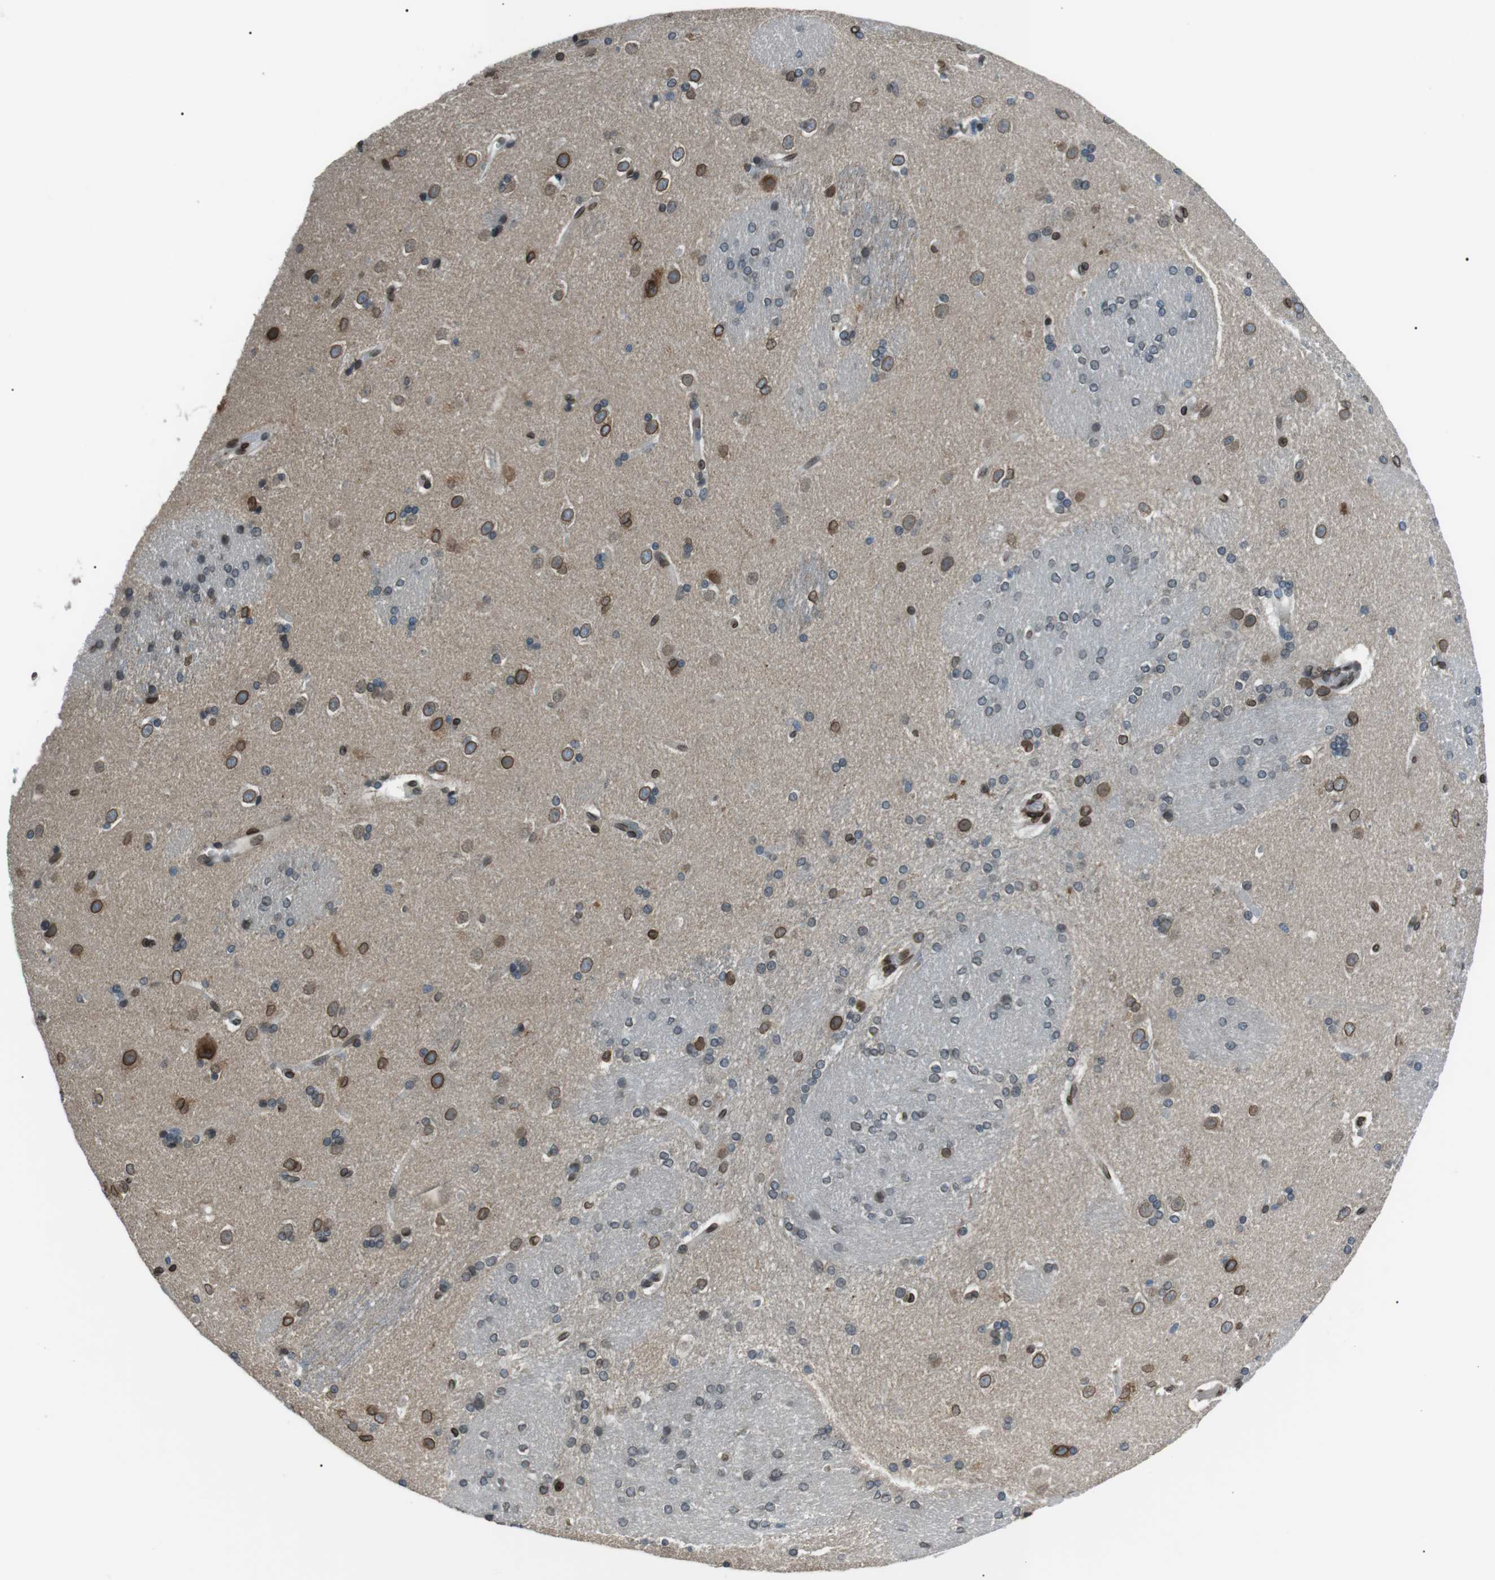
{"staining": {"intensity": "moderate", "quantity": "<25%", "location": "cytoplasmic/membranous,nuclear"}, "tissue": "caudate", "cell_type": "Glial cells", "image_type": "normal", "snomed": [{"axis": "morphology", "description": "Normal tissue, NOS"}, {"axis": "topography", "description": "Lateral ventricle wall"}], "caption": "Protein expression analysis of unremarkable human caudate reveals moderate cytoplasmic/membranous,nuclear expression in about <25% of glial cells.", "gene": "TMX4", "patient": {"sex": "female", "age": 19}}